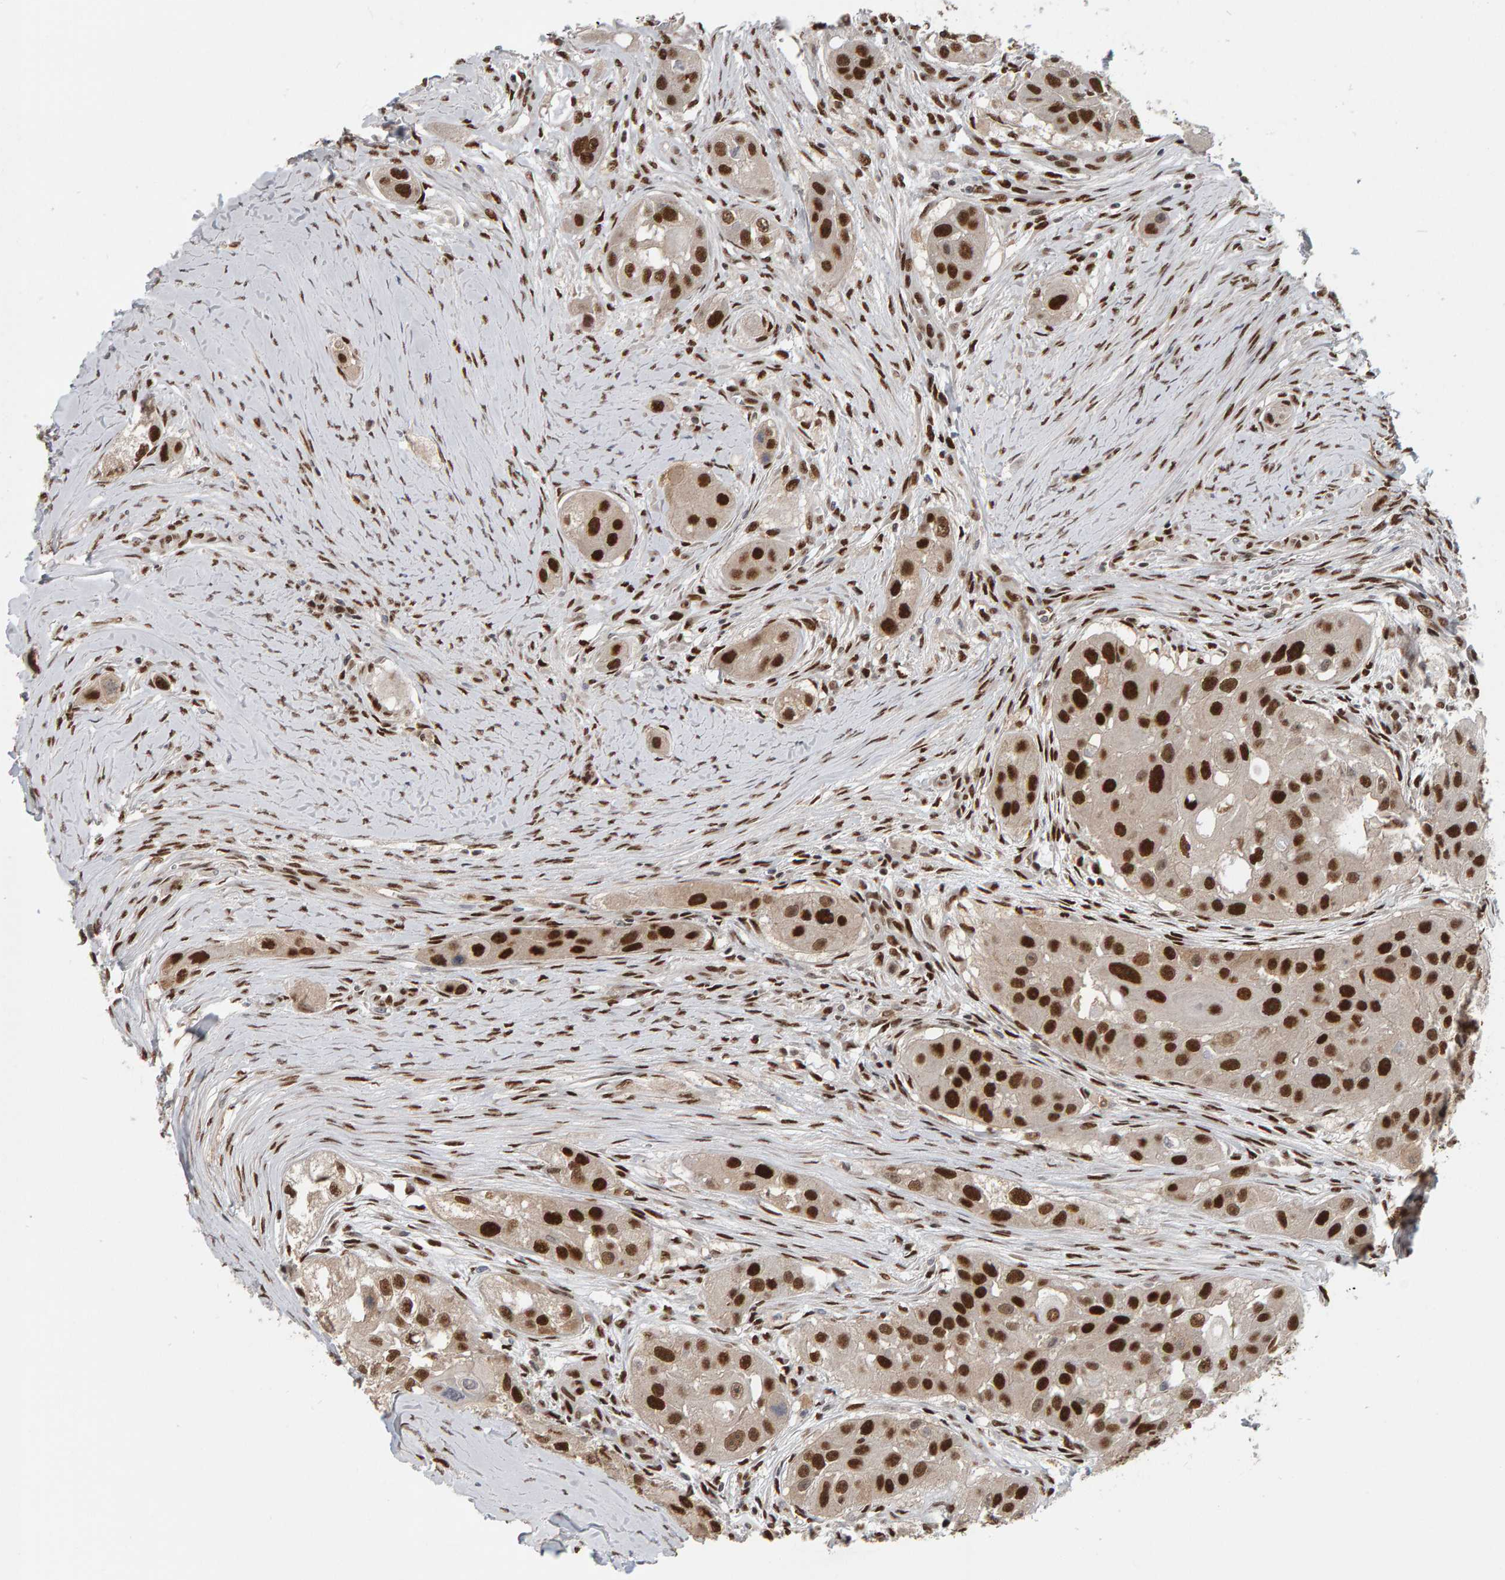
{"staining": {"intensity": "strong", "quantity": ">75%", "location": "nuclear"}, "tissue": "head and neck cancer", "cell_type": "Tumor cells", "image_type": "cancer", "snomed": [{"axis": "morphology", "description": "Normal tissue, NOS"}, {"axis": "morphology", "description": "Squamous cell carcinoma, NOS"}, {"axis": "topography", "description": "Skeletal muscle"}, {"axis": "topography", "description": "Head-Neck"}], "caption": "Immunohistochemistry (IHC) image of human squamous cell carcinoma (head and neck) stained for a protein (brown), which reveals high levels of strong nuclear staining in approximately >75% of tumor cells.", "gene": "ATF7IP", "patient": {"sex": "male", "age": 51}}